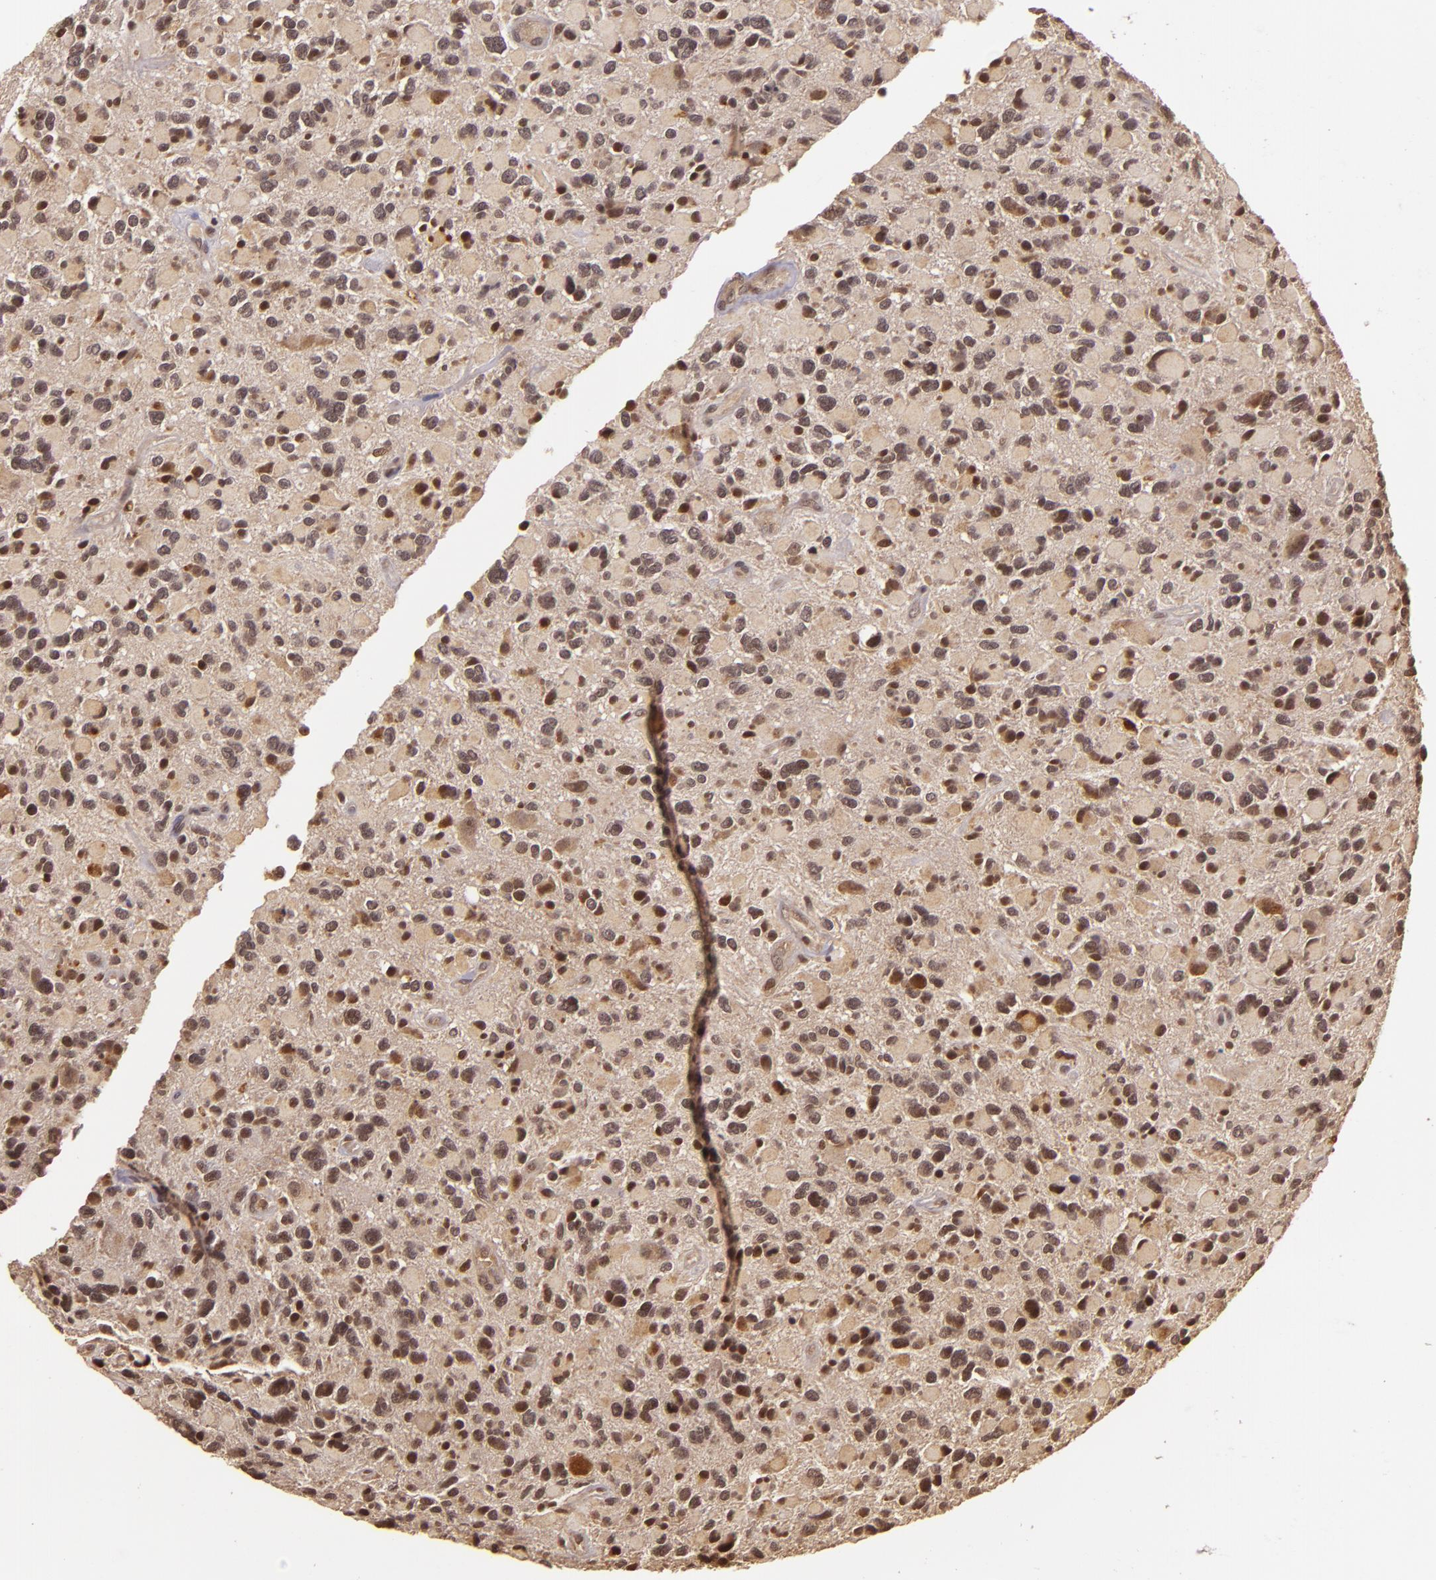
{"staining": {"intensity": "weak", "quantity": "25%-75%", "location": "nuclear"}, "tissue": "glioma", "cell_type": "Tumor cells", "image_type": "cancer", "snomed": [{"axis": "morphology", "description": "Glioma, malignant, High grade"}, {"axis": "topography", "description": "Brain"}], "caption": "Immunohistochemistry (IHC) micrograph of high-grade glioma (malignant) stained for a protein (brown), which demonstrates low levels of weak nuclear expression in approximately 25%-75% of tumor cells.", "gene": "TXNRD2", "patient": {"sex": "female", "age": 37}}